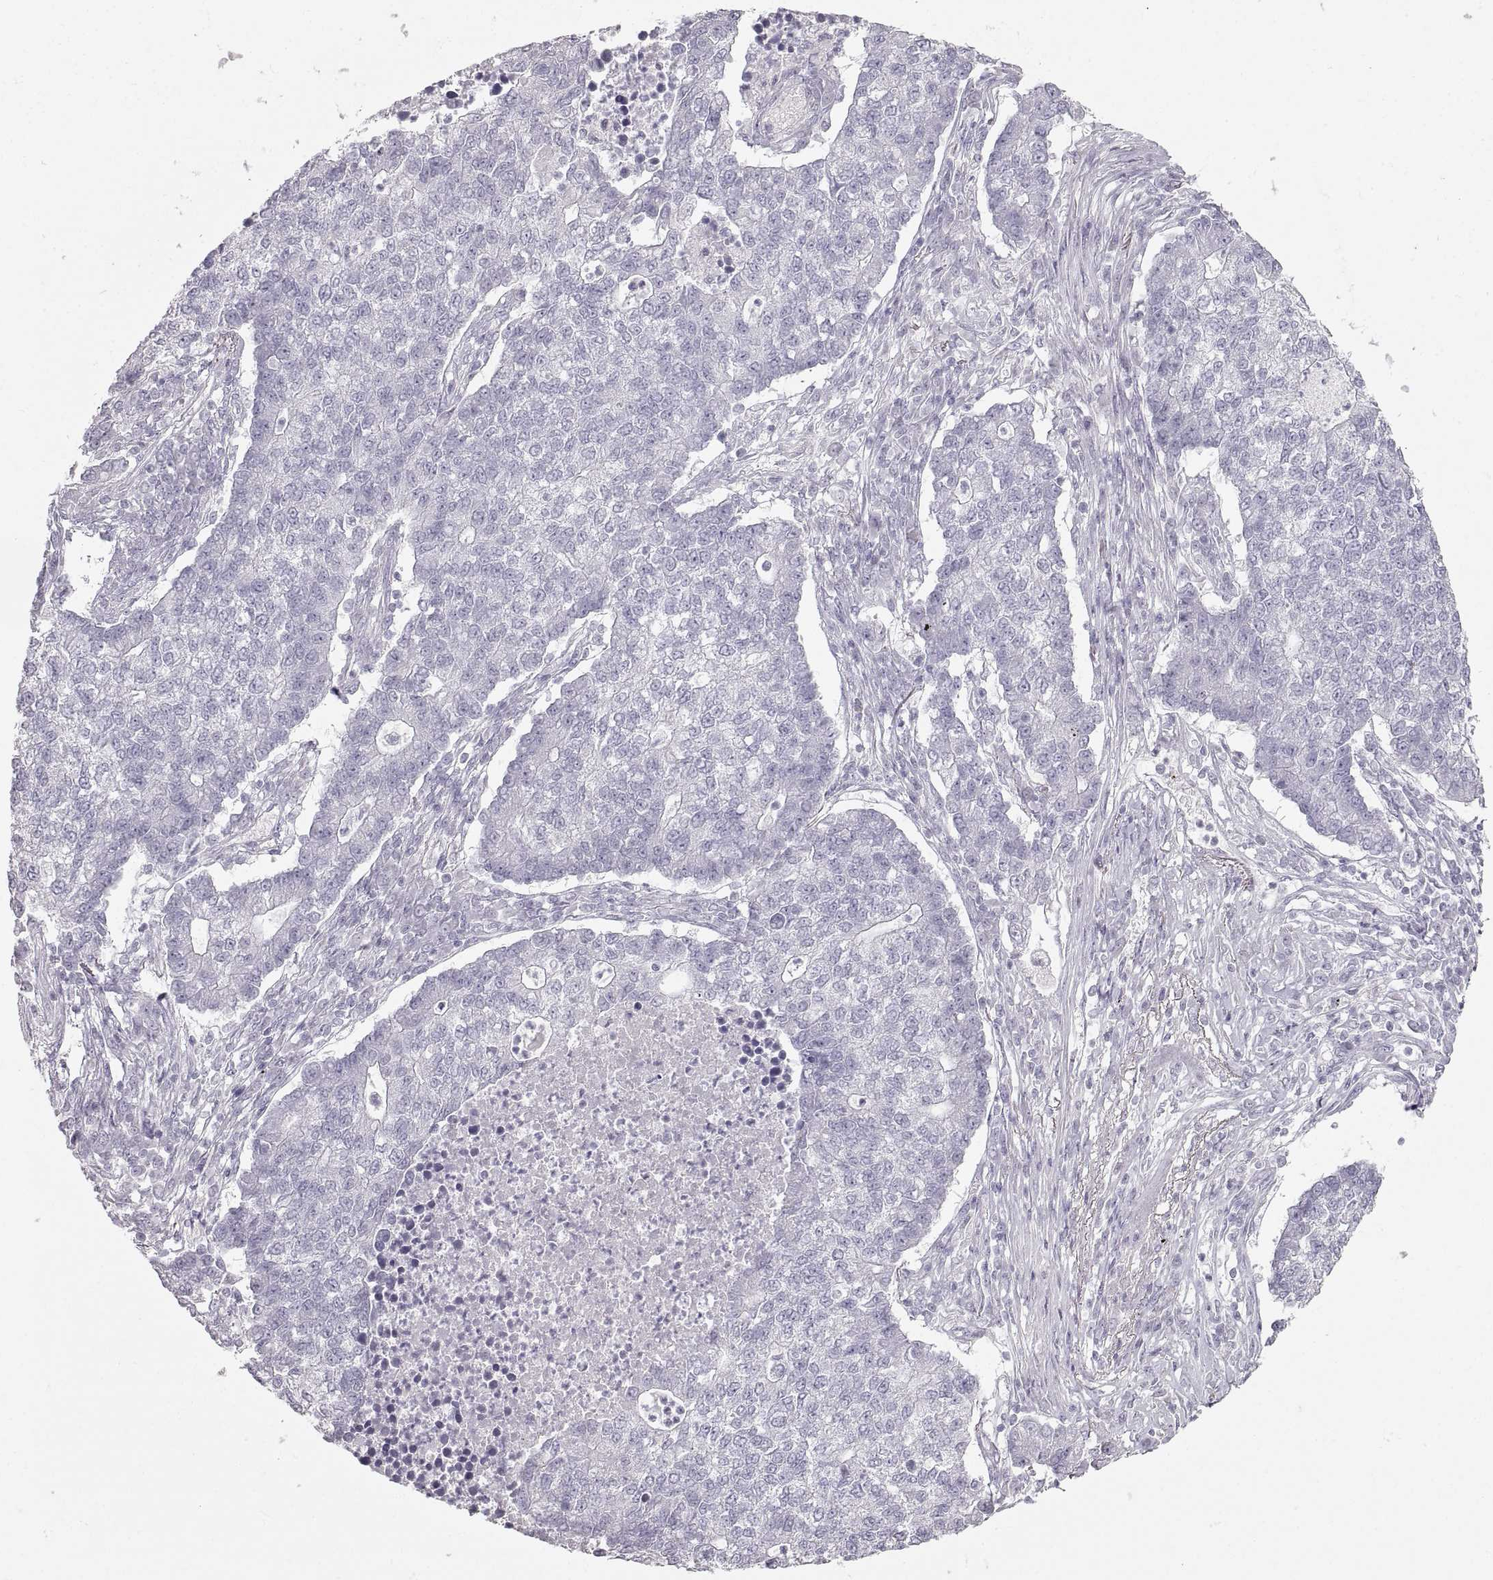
{"staining": {"intensity": "negative", "quantity": "none", "location": "none"}, "tissue": "lung cancer", "cell_type": "Tumor cells", "image_type": "cancer", "snomed": [{"axis": "morphology", "description": "Adenocarcinoma, NOS"}, {"axis": "topography", "description": "Lung"}], "caption": "Tumor cells show no significant protein positivity in lung adenocarcinoma.", "gene": "ZP3", "patient": {"sex": "male", "age": 57}}